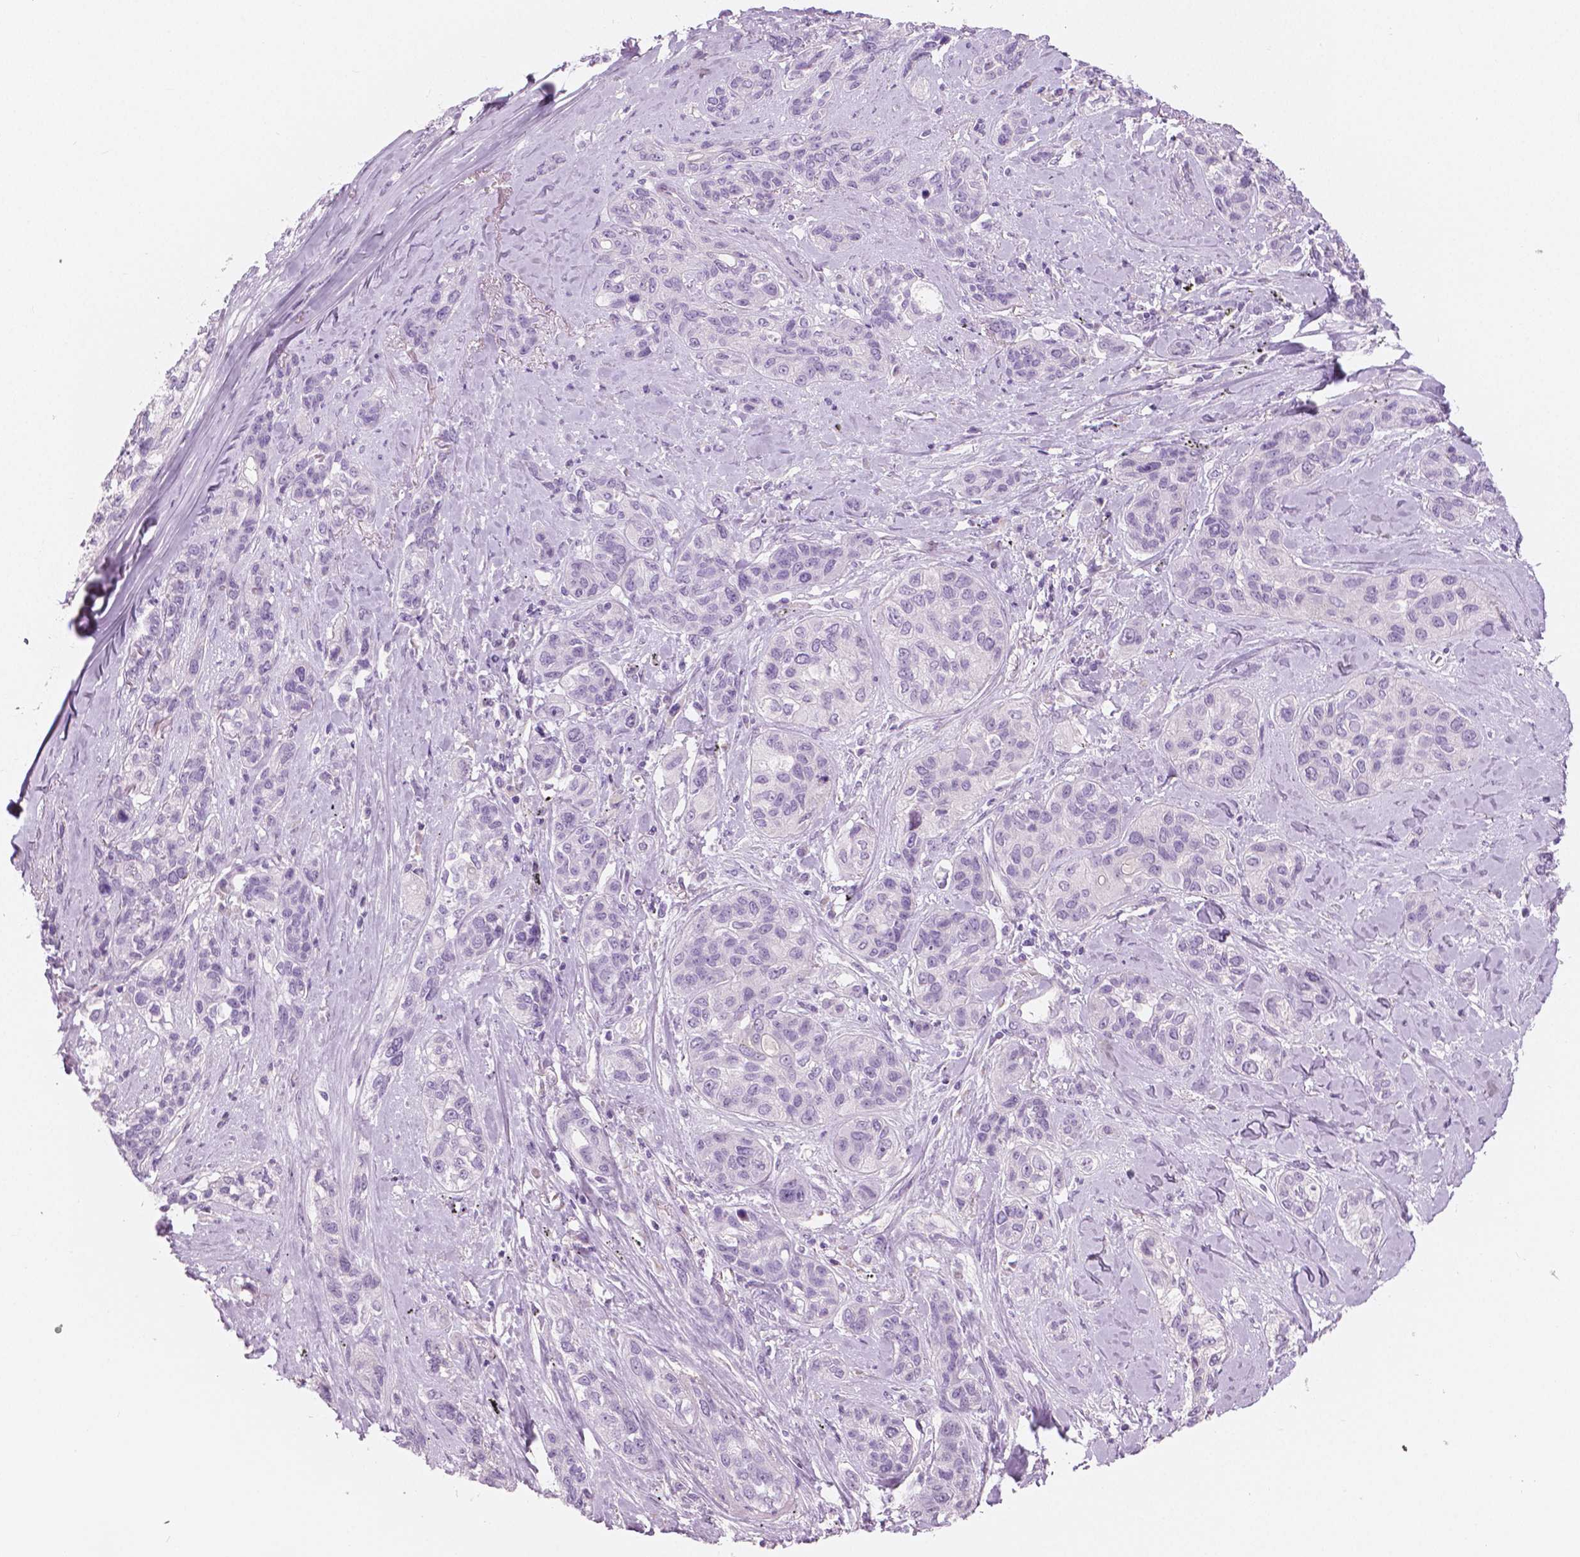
{"staining": {"intensity": "negative", "quantity": "none", "location": "none"}, "tissue": "lung cancer", "cell_type": "Tumor cells", "image_type": "cancer", "snomed": [{"axis": "morphology", "description": "Squamous cell carcinoma, NOS"}, {"axis": "topography", "description": "Lung"}], "caption": "IHC histopathology image of lung squamous cell carcinoma stained for a protein (brown), which demonstrates no staining in tumor cells.", "gene": "A4GNT", "patient": {"sex": "female", "age": 70}}